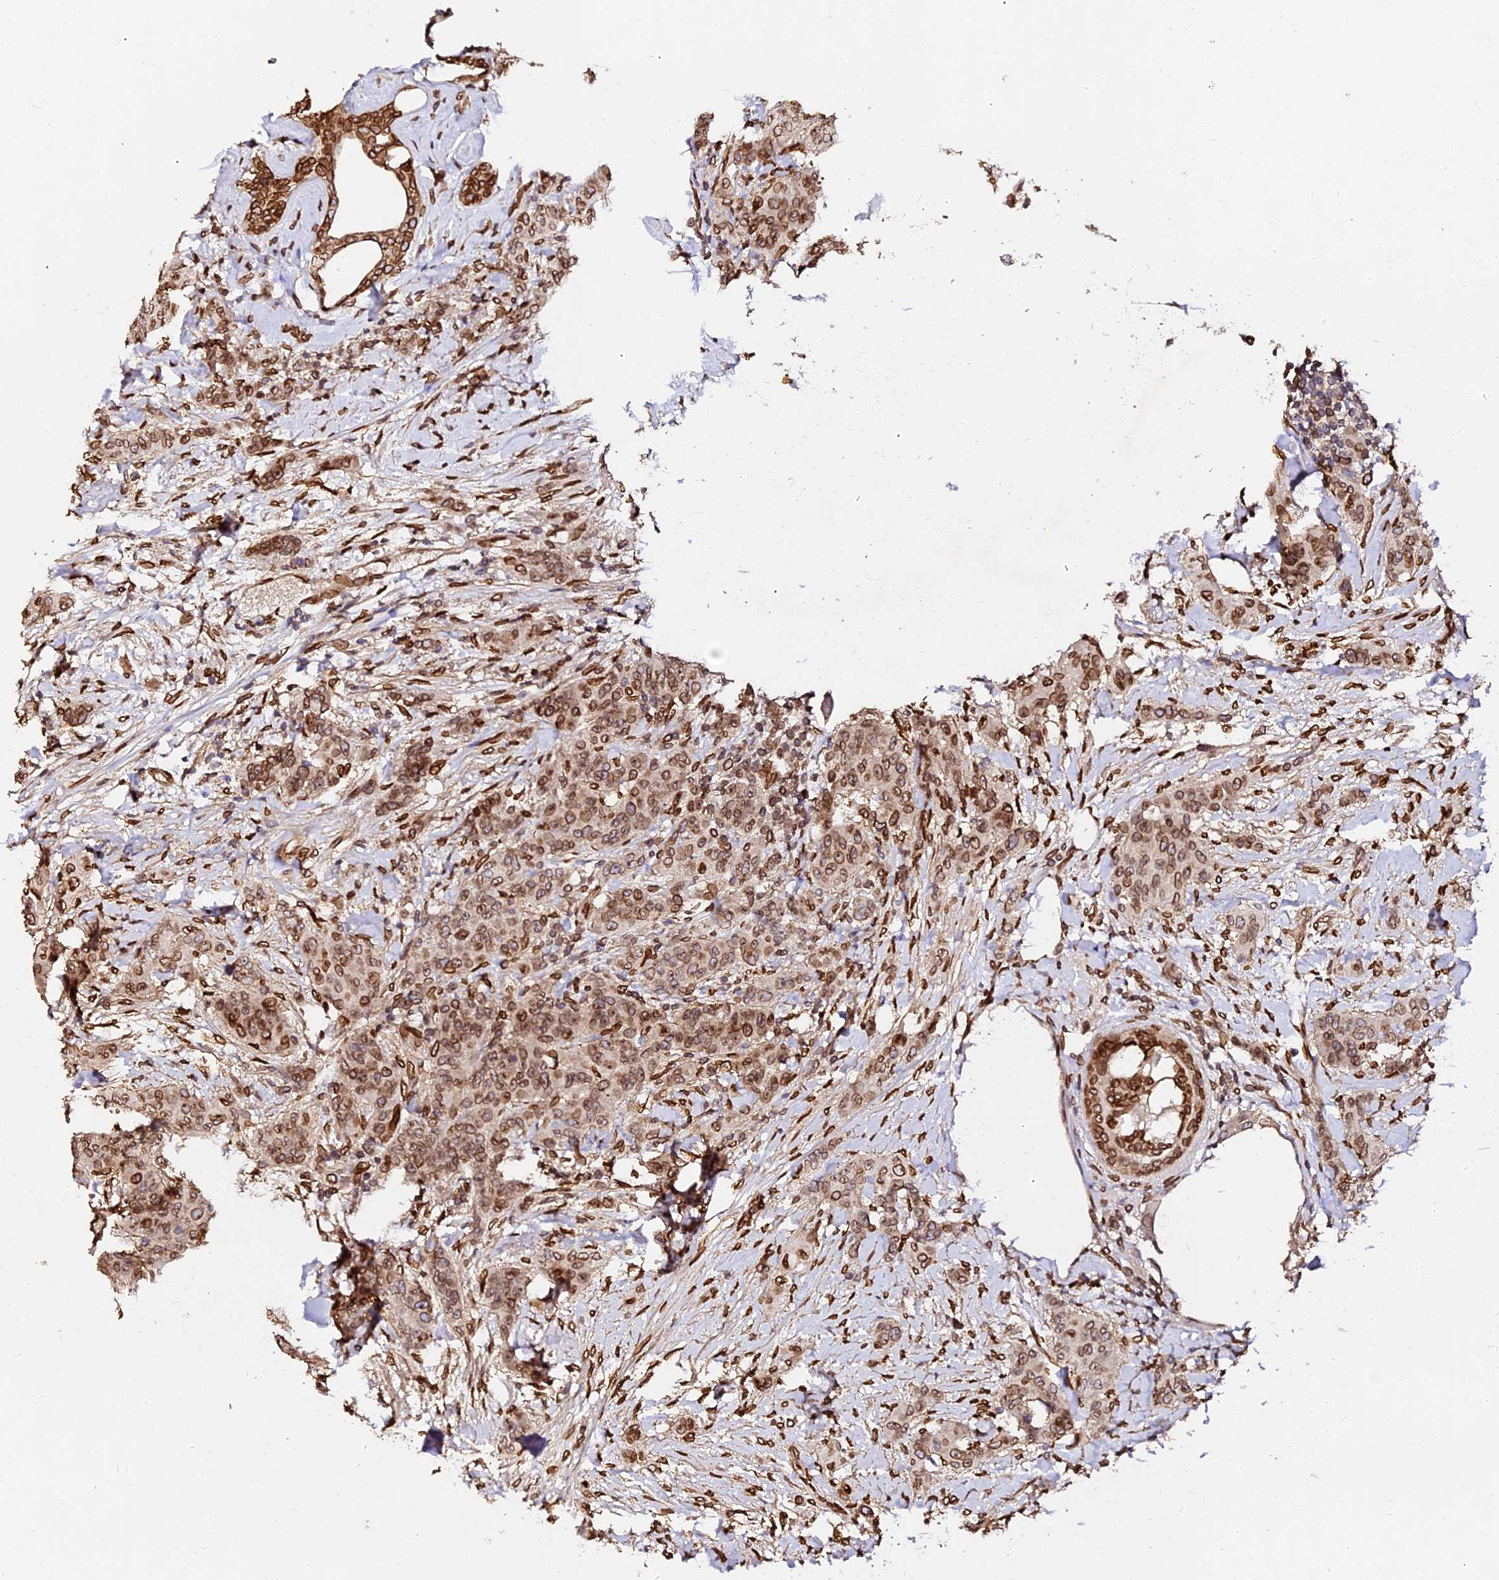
{"staining": {"intensity": "strong", "quantity": ">75%", "location": "cytoplasmic/membranous,nuclear"}, "tissue": "breast cancer", "cell_type": "Tumor cells", "image_type": "cancer", "snomed": [{"axis": "morphology", "description": "Duct carcinoma"}, {"axis": "topography", "description": "Breast"}], "caption": "The immunohistochemical stain labels strong cytoplasmic/membranous and nuclear staining in tumor cells of intraductal carcinoma (breast) tissue.", "gene": "ANAPC5", "patient": {"sex": "female", "age": 40}}